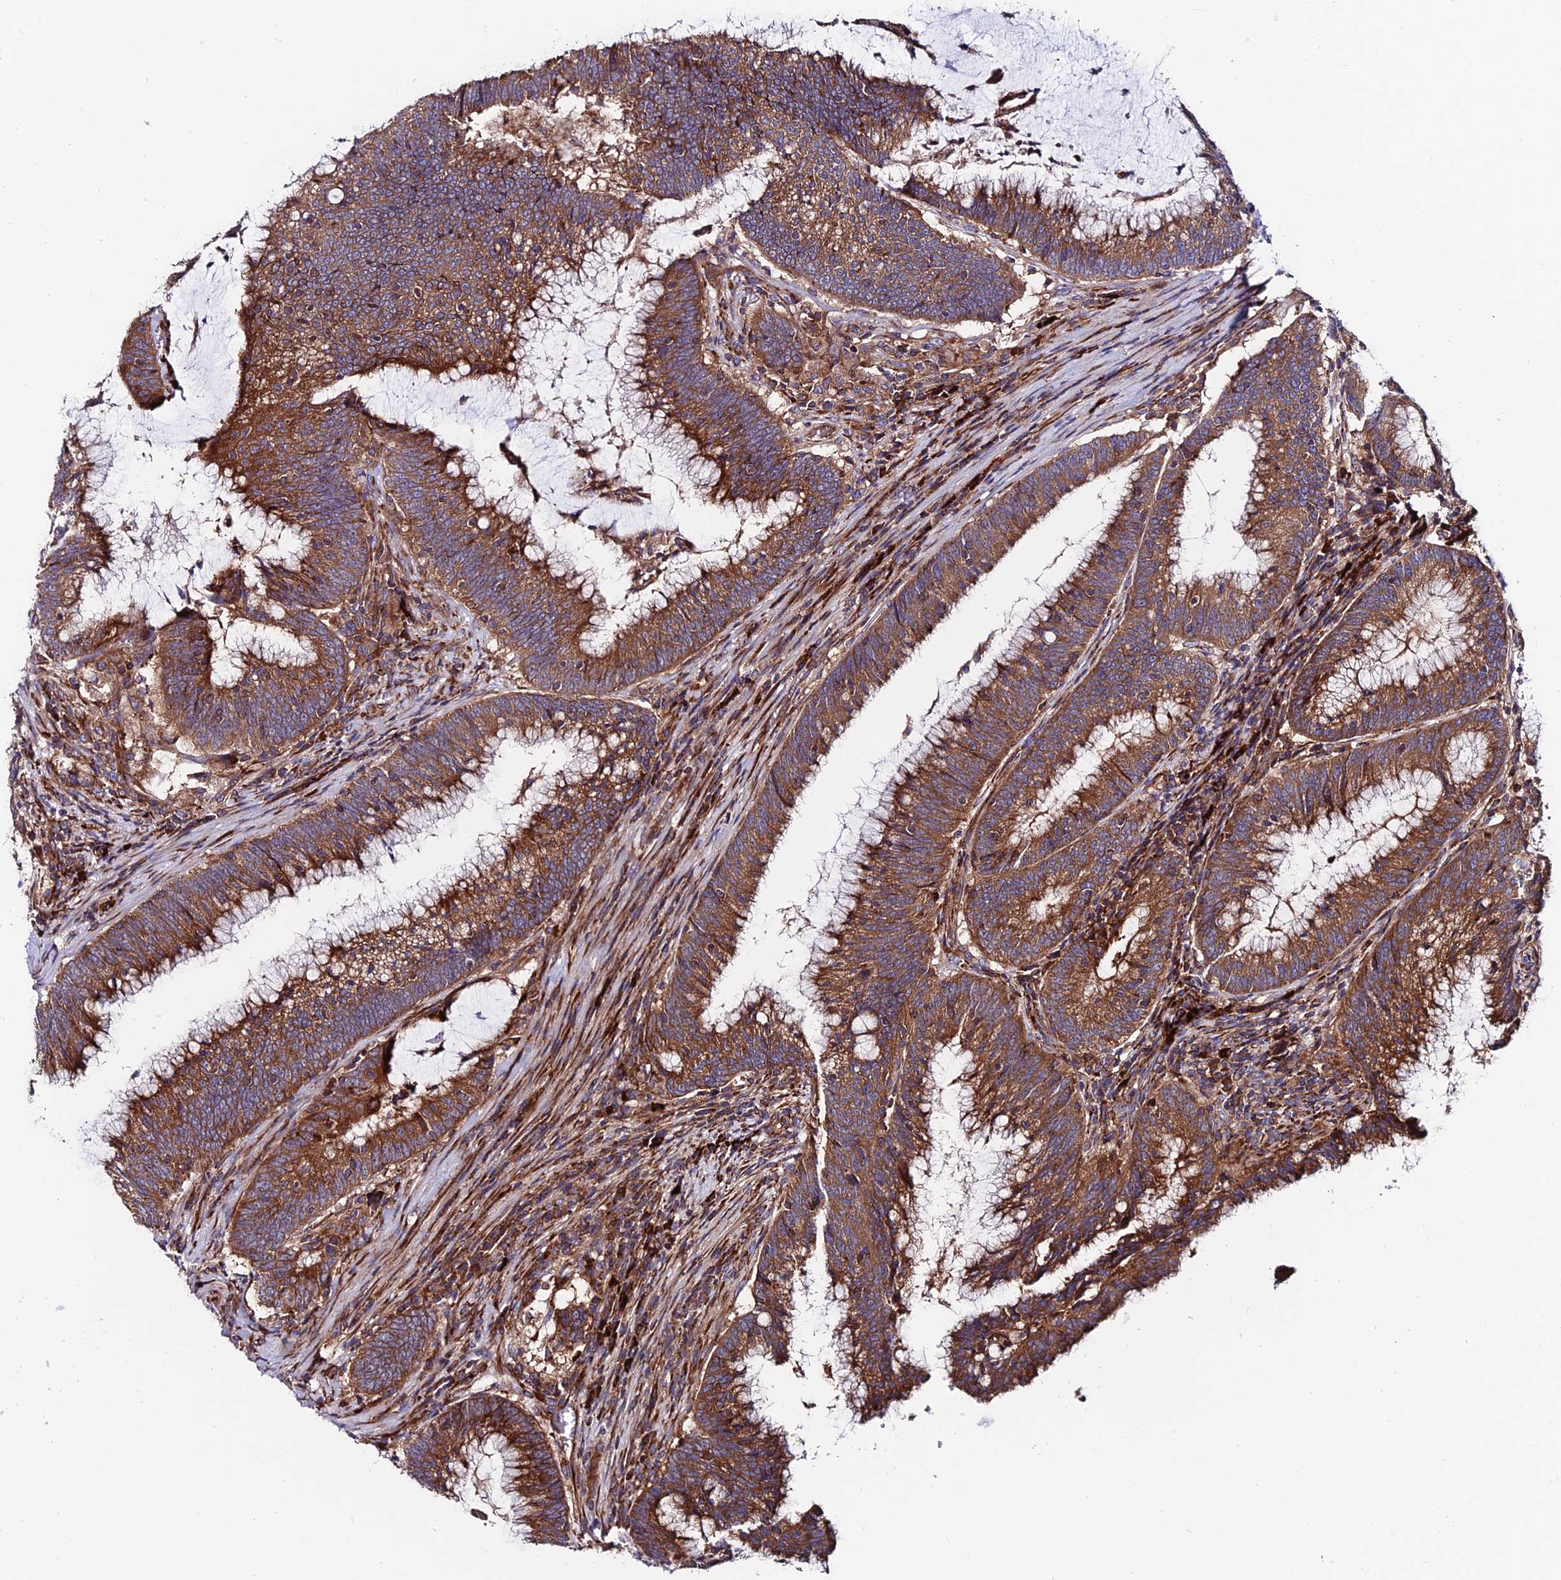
{"staining": {"intensity": "strong", "quantity": ">75%", "location": "cytoplasmic/membranous"}, "tissue": "colorectal cancer", "cell_type": "Tumor cells", "image_type": "cancer", "snomed": [{"axis": "morphology", "description": "Adenocarcinoma, NOS"}, {"axis": "topography", "description": "Rectum"}], "caption": "Brown immunohistochemical staining in human colorectal cancer (adenocarcinoma) exhibits strong cytoplasmic/membranous positivity in about >75% of tumor cells.", "gene": "EIF3K", "patient": {"sex": "female", "age": 77}}